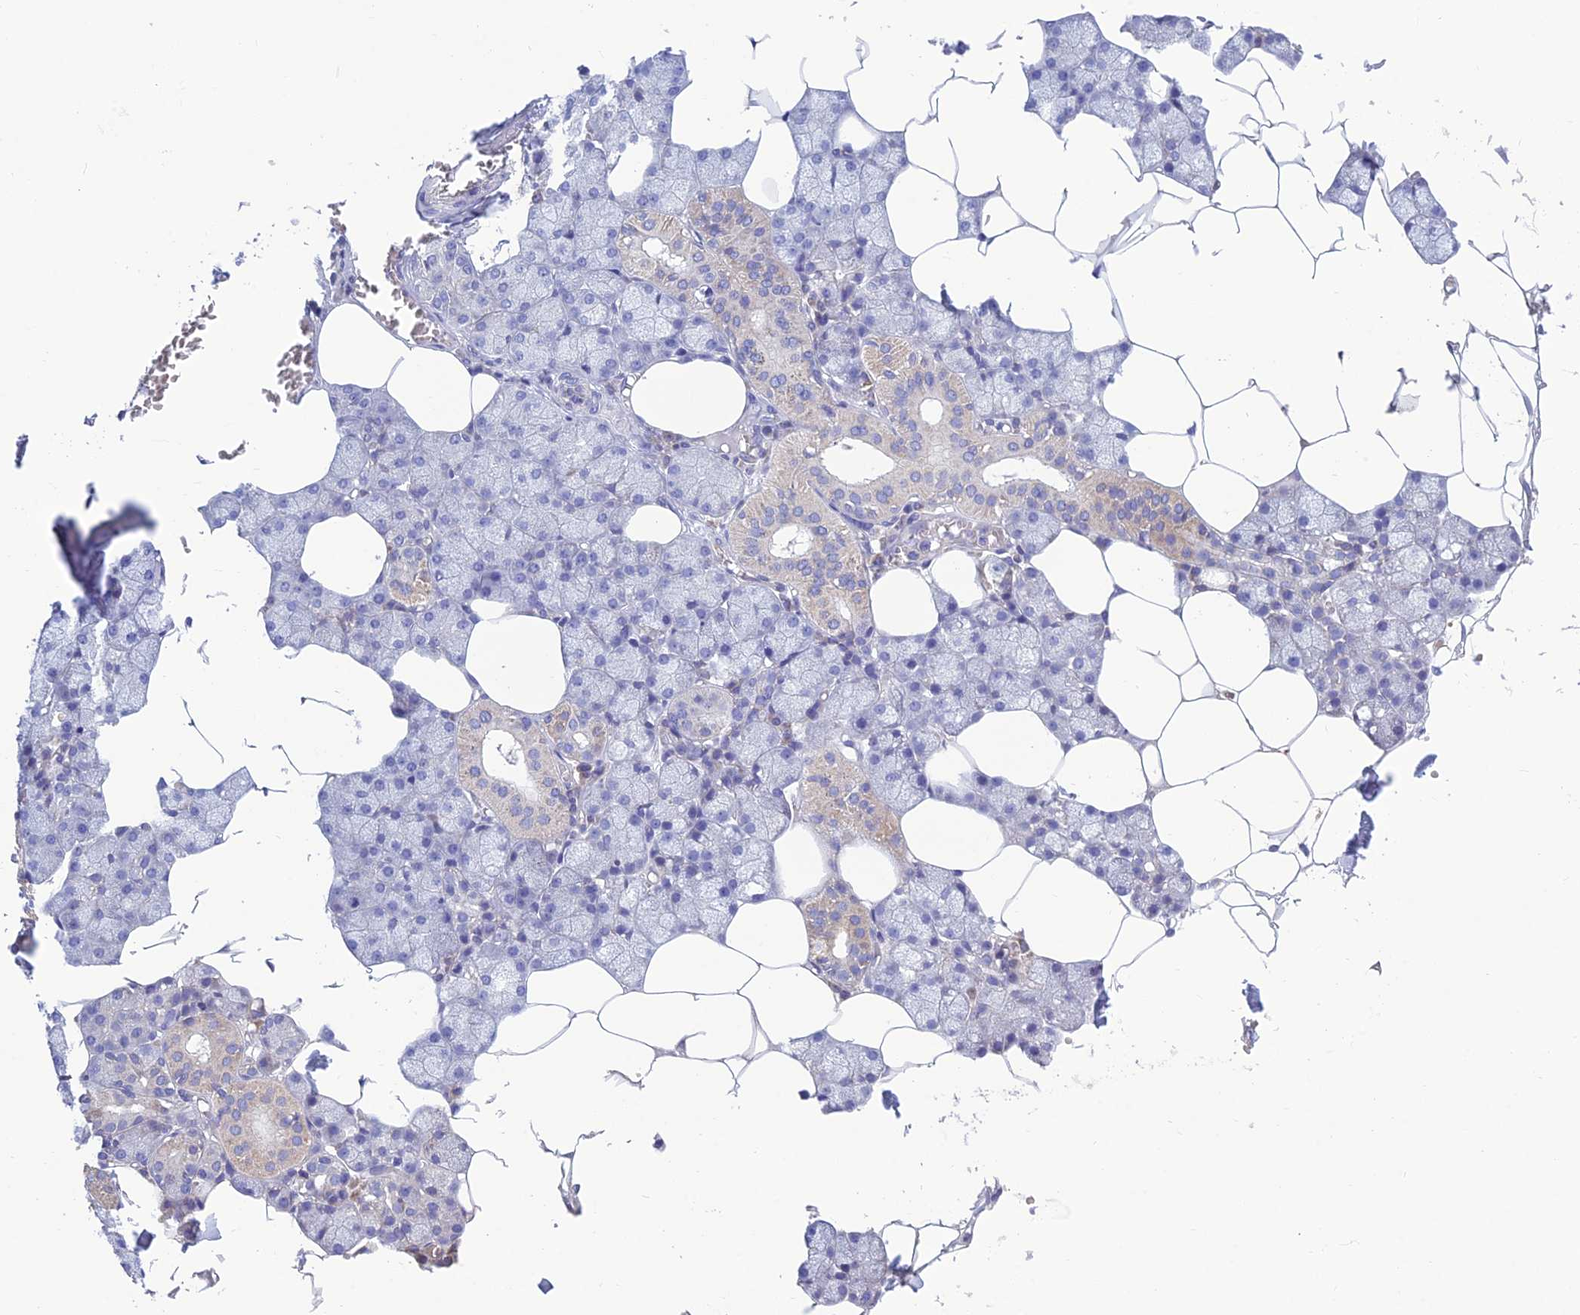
{"staining": {"intensity": "weak", "quantity": "<25%", "location": "cytoplasmic/membranous"}, "tissue": "salivary gland", "cell_type": "Glandular cells", "image_type": "normal", "snomed": [{"axis": "morphology", "description": "Normal tissue, NOS"}, {"axis": "topography", "description": "Salivary gland"}], "caption": "Salivary gland stained for a protein using immunohistochemistry demonstrates no positivity glandular cells.", "gene": "BHMT2", "patient": {"sex": "male", "age": 62}}